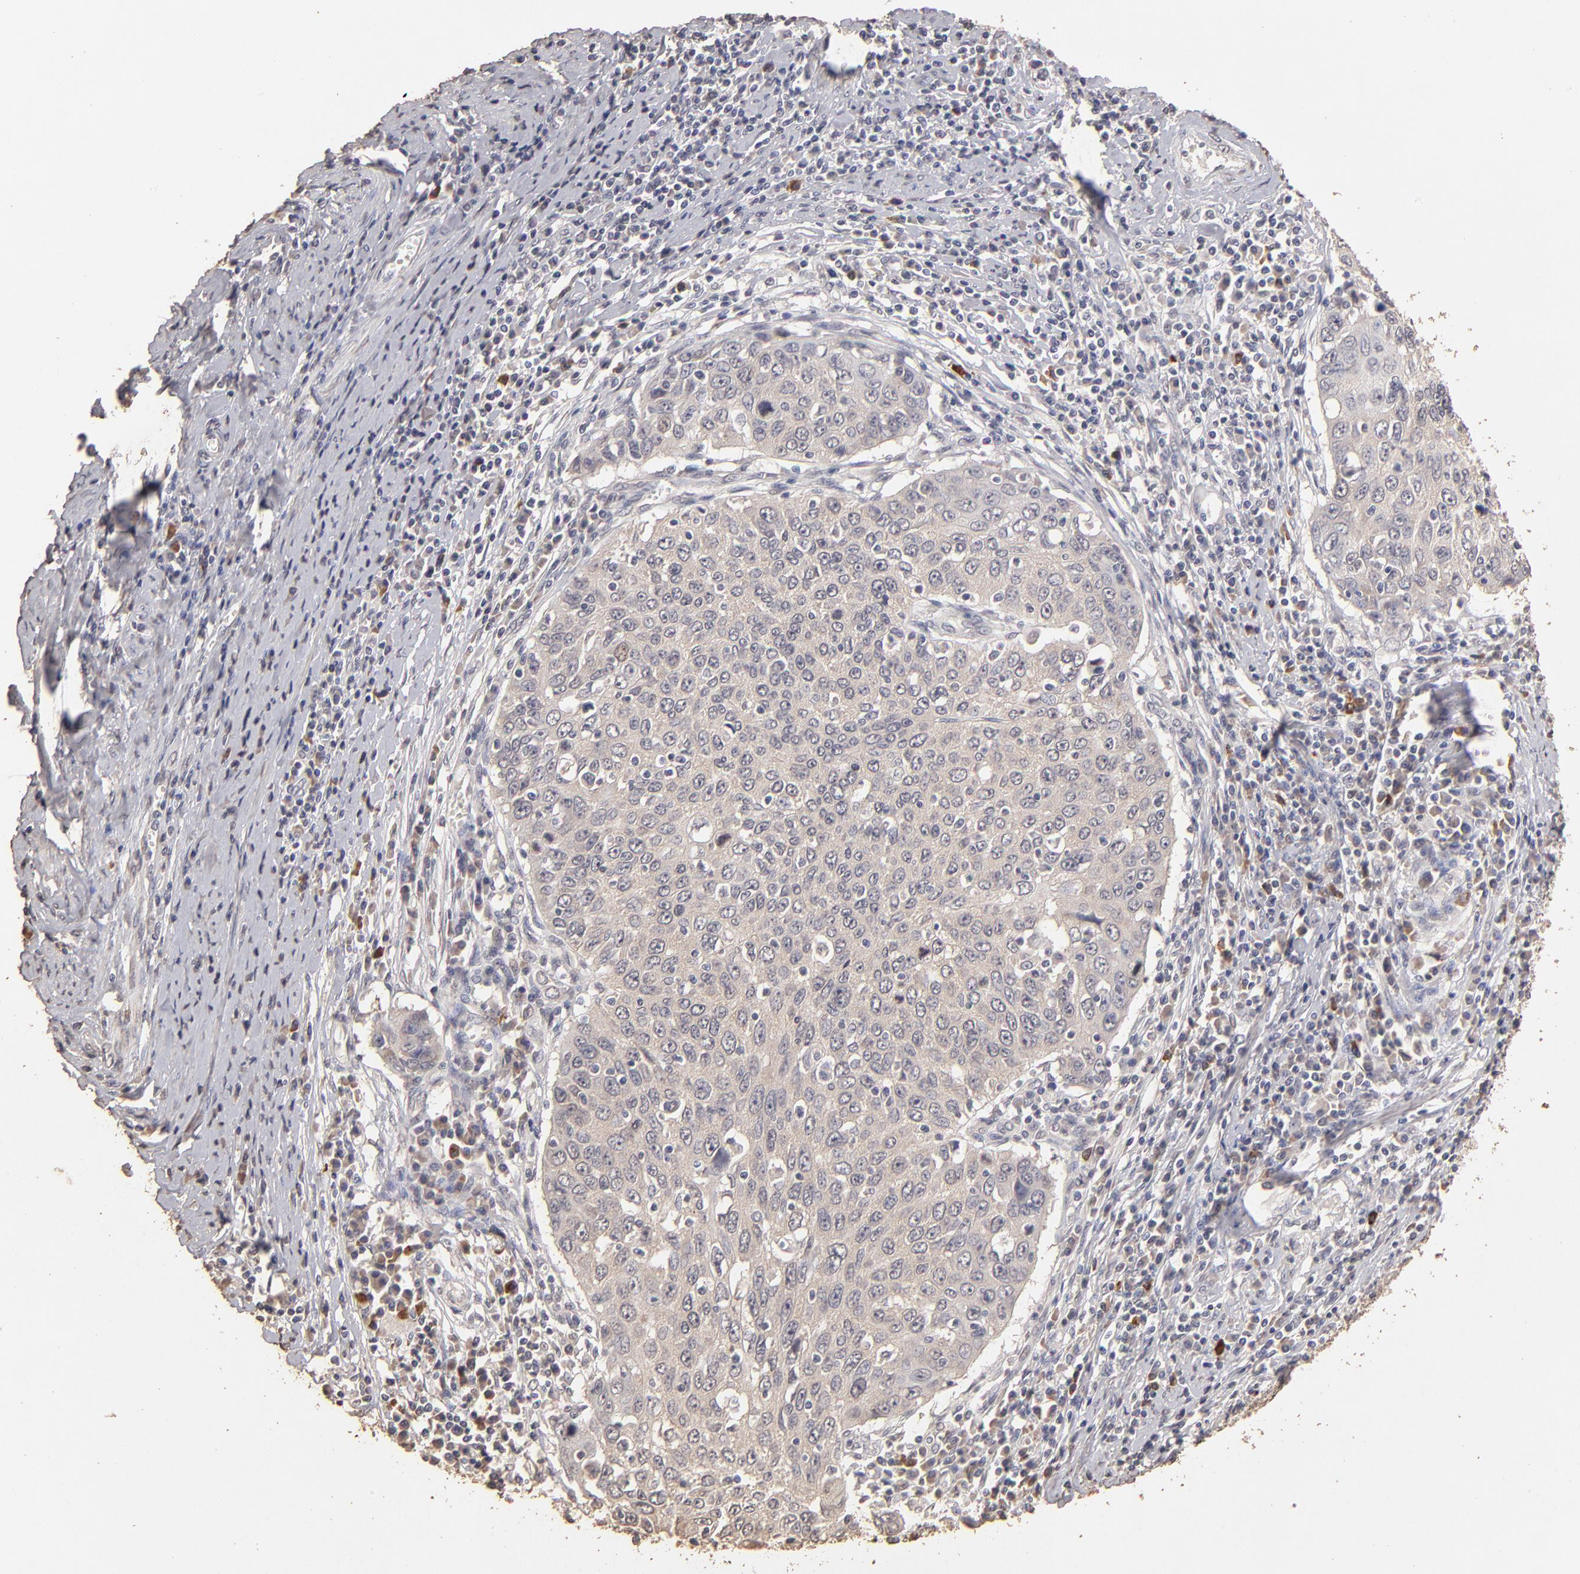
{"staining": {"intensity": "weak", "quantity": ">75%", "location": "cytoplasmic/membranous"}, "tissue": "cervical cancer", "cell_type": "Tumor cells", "image_type": "cancer", "snomed": [{"axis": "morphology", "description": "Squamous cell carcinoma, NOS"}, {"axis": "topography", "description": "Cervix"}], "caption": "Human cervical cancer stained with a protein marker reveals weak staining in tumor cells.", "gene": "OPHN1", "patient": {"sex": "female", "age": 53}}